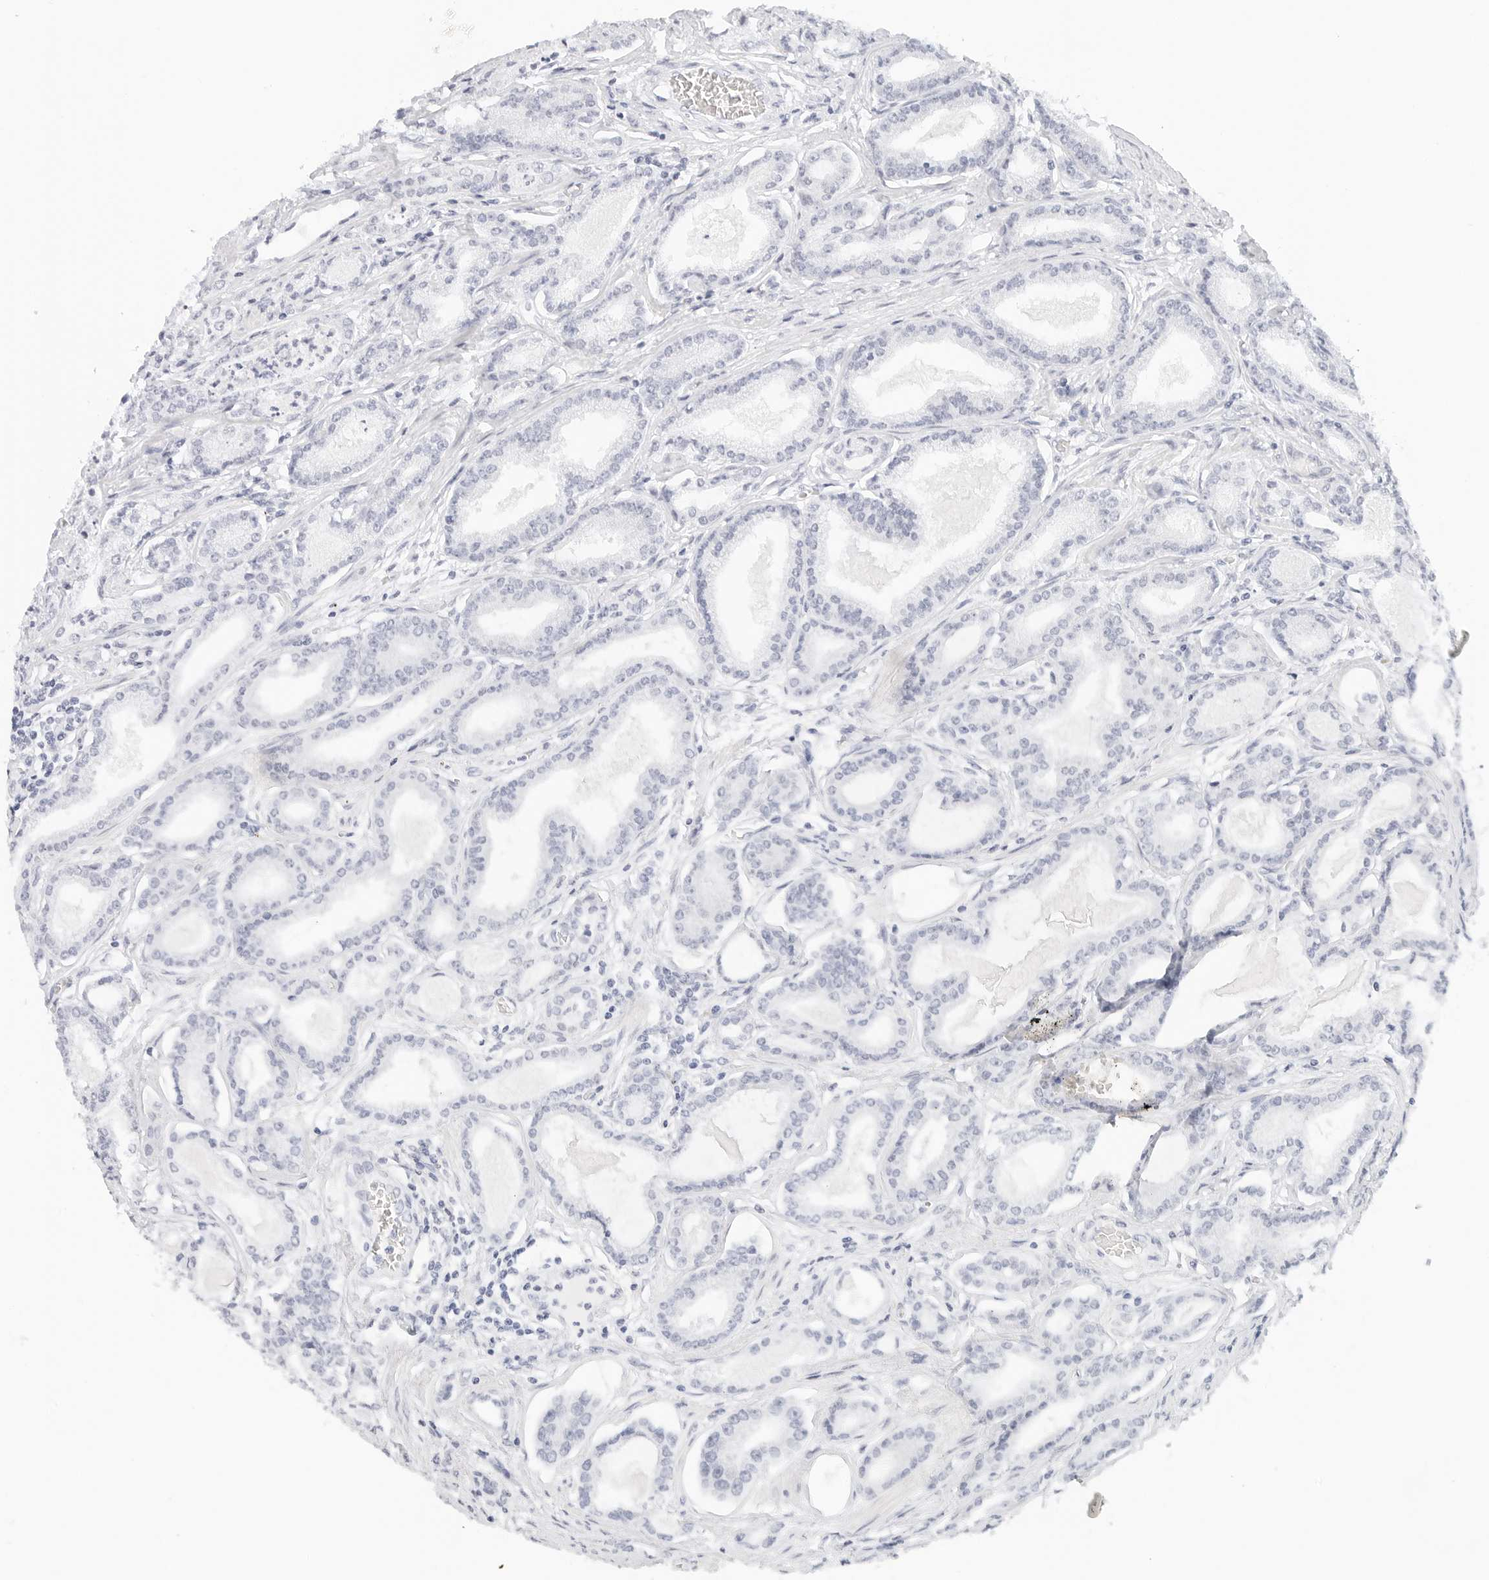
{"staining": {"intensity": "negative", "quantity": "none", "location": "none"}, "tissue": "prostate cancer", "cell_type": "Tumor cells", "image_type": "cancer", "snomed": [{"axis": "morphology", "description": "Adenocarcinoma, Low grade"}, {"axis": "topography", "description": "Prostate"}], "caption": "Tumor cells are negative for protein expression in human prostate cancer (low-grade adenocarcinoma). The staining is performed using DAB brown chromogen with nuclei counter-stained in using hematoxylin.", "gene": "CD22", "patient": {"sex": "male", "age": 60}}